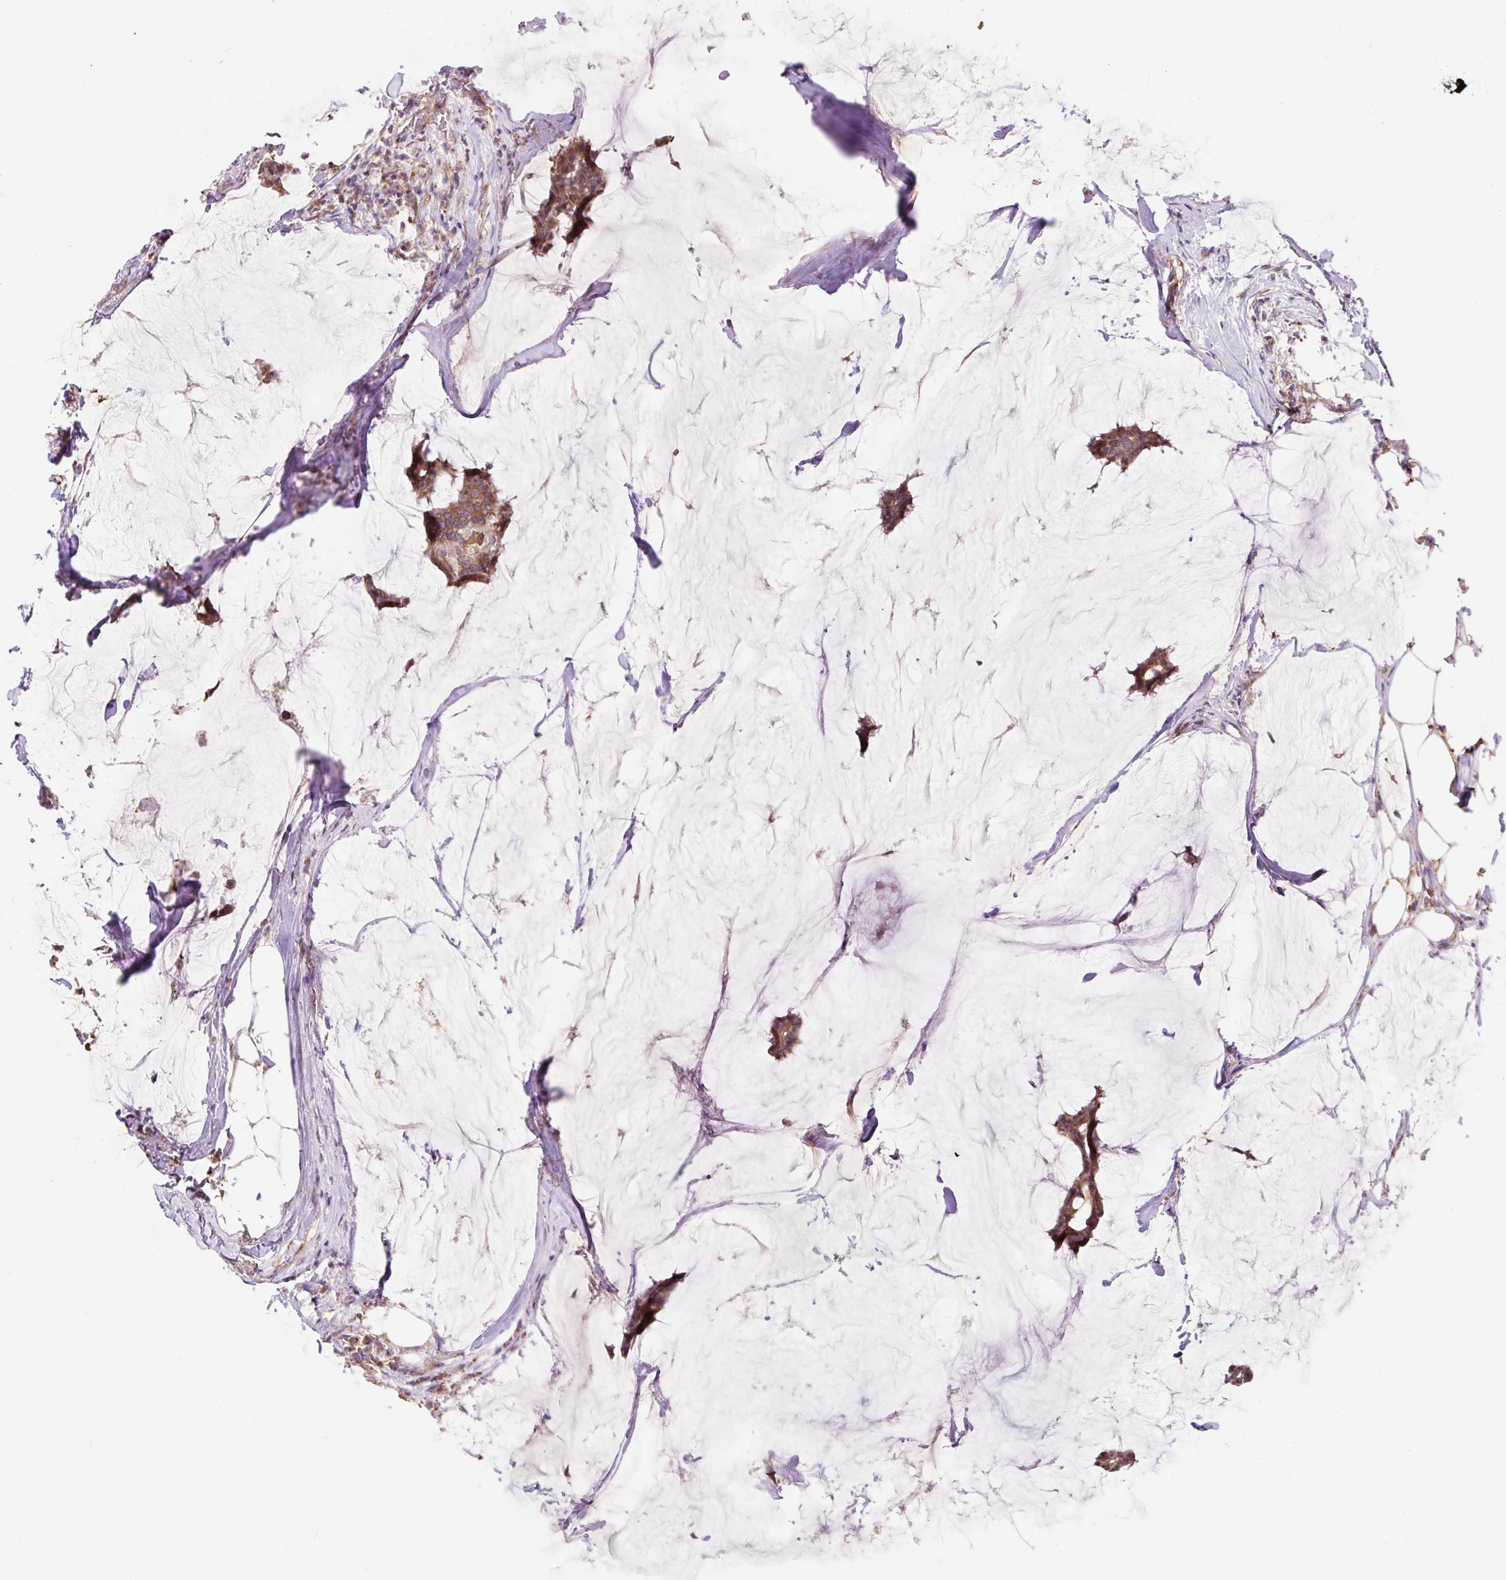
{"staining": {"intensity": "moderate", "quantity": ">75%", "location": "cytoplasmic/membranous"}, "tissue": "breast cancer", "cell_type": "Tumor cells", "image_type": "cancer", "snomed": [{"axis": "morphology", "description": "Duct carcinoma"}, {"axis": "topography", "description": "Breast"}], "caption": "High-power microscopy captured an immunohistochemistry (IHC) histopathology image of breast intraductal carcinoma, revealing moderate cytoplasmic/membranous expression in about >75% of tumor cells.", "gene": "TRIAP1", "patient": {"sex": "female", "age": 93}}